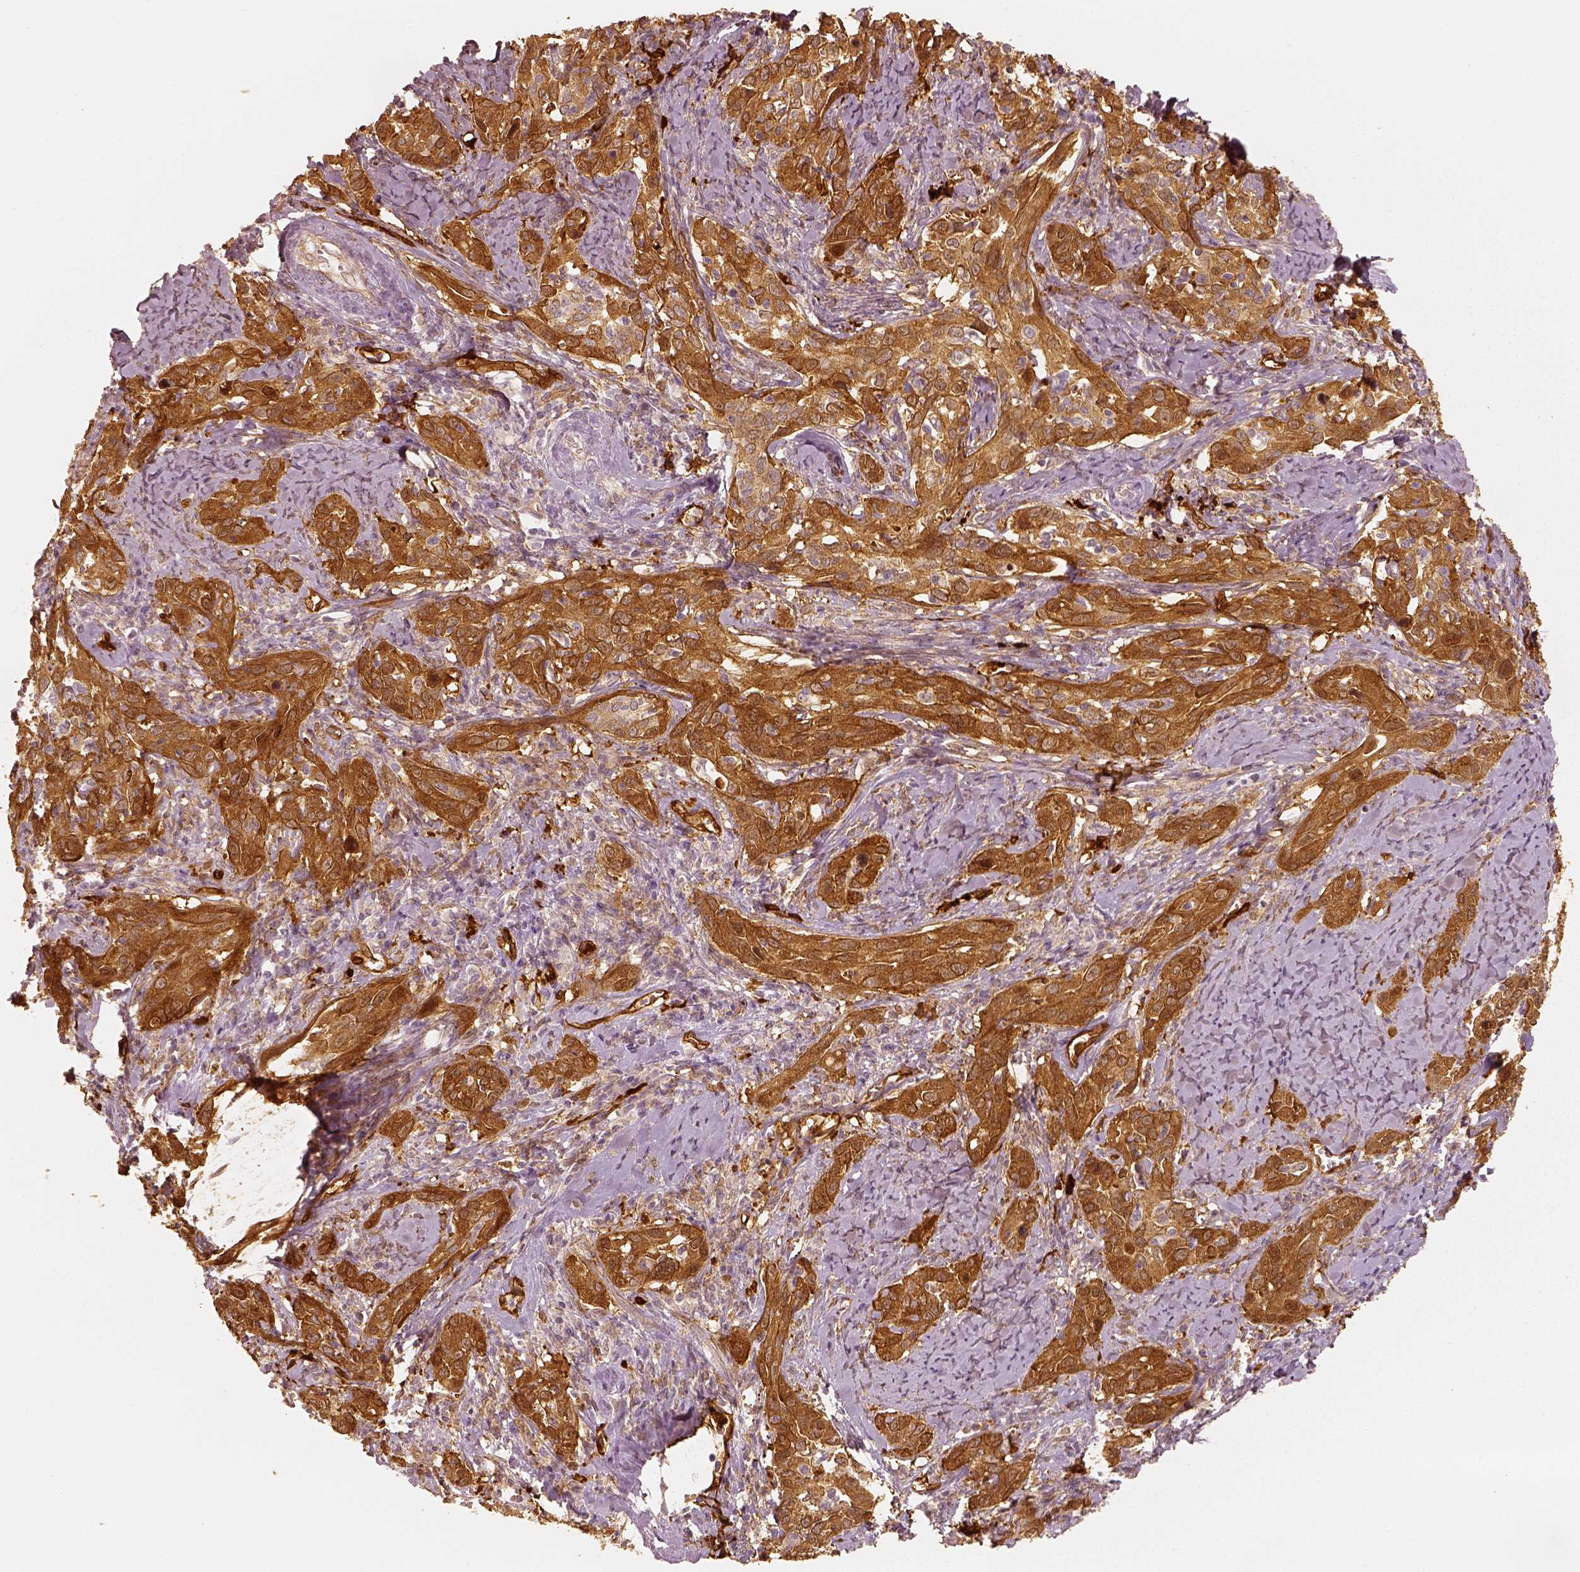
{"staining": {"intensity": "strong", "quantity": ">75%", "location": "cytoplasmic/membranous"}, "tissue": "cervical cancer", "cell_type": "Tumor cells", "image_type": "cancer", "snomed": [{"axis": "morphology", "description": "Squamous cell carcinoma, NOS"}, {"axis": "topography", "description": "Cervix"}], "caption": "An immunohistochemistry (IHC) photomicrograph of tumor tissue is shown. Protein staining in brown highlights strong cytoplasmic/membranous positivity in cervical squamous cell carcinoma within tumor cells. (Brightfield microscopy of DAB IHC at high magnification).", "gene": "FSCN1", "patient": {"sex": "female", "age": 51}}